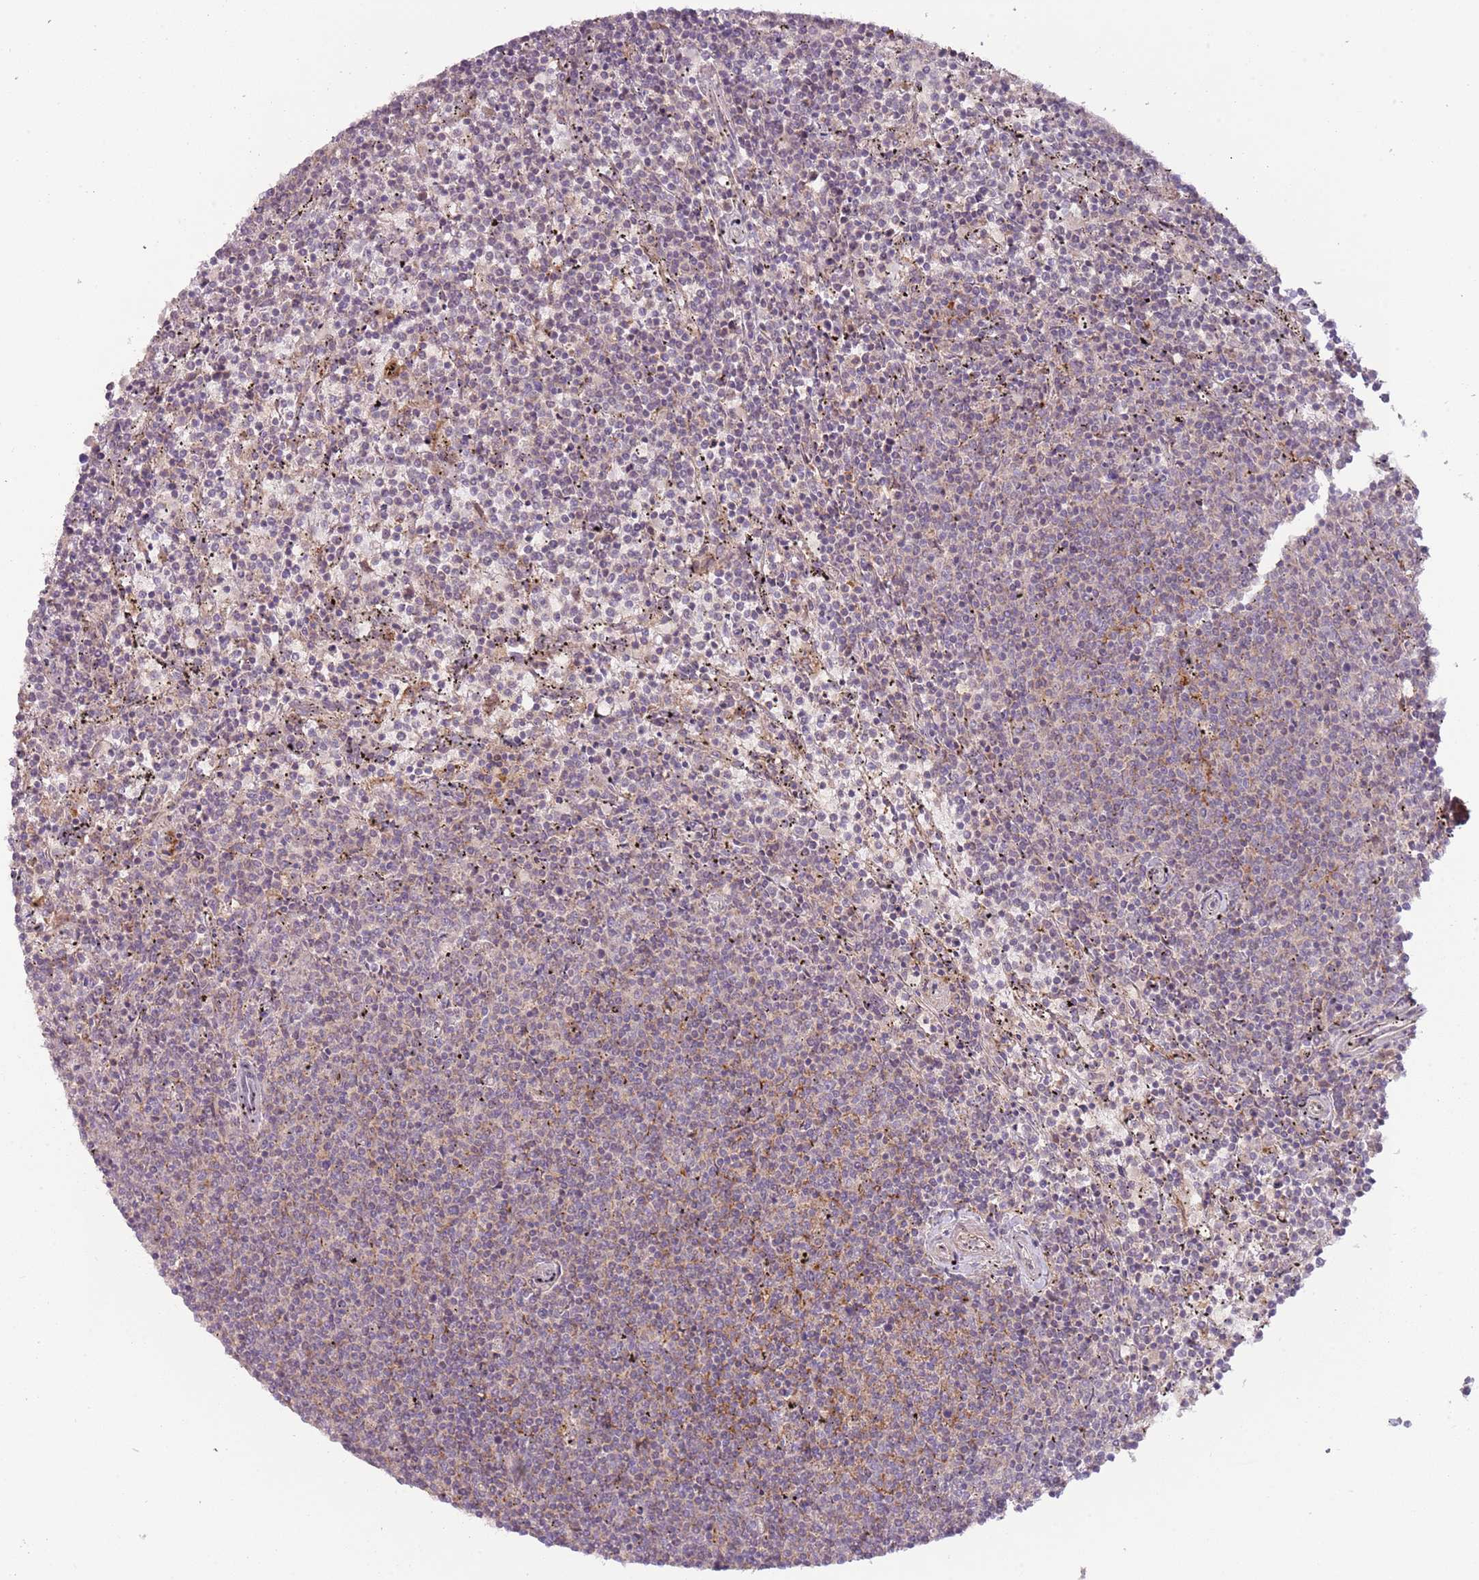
{"staining": {"intensity": "weak", "quantity": "<25%", "location": "cytoplasmic/membranous"}, "tissue": "lymphoma", "cell_type": "Tumor cells", "image_type": "cancer", "snomed": [{"axis": "morphology", "description": "Malignant lymphoma, non-Hodgkin's type, Low grade"}, {"axis": "topography", "description": "Spleen"}], "caption": "DAB immunohistochemical staining of lymphoma displays no significant positivity in tumor cells. The staining was performed using DAB (3,3'-diaminobenzidine) to visualize the protein expression in brown, while the nuclei were stained in blue with hematoxylin (Magnification: 20x).", "gene": "DTD2", "patient": {"sex": "female", "age": 50}}